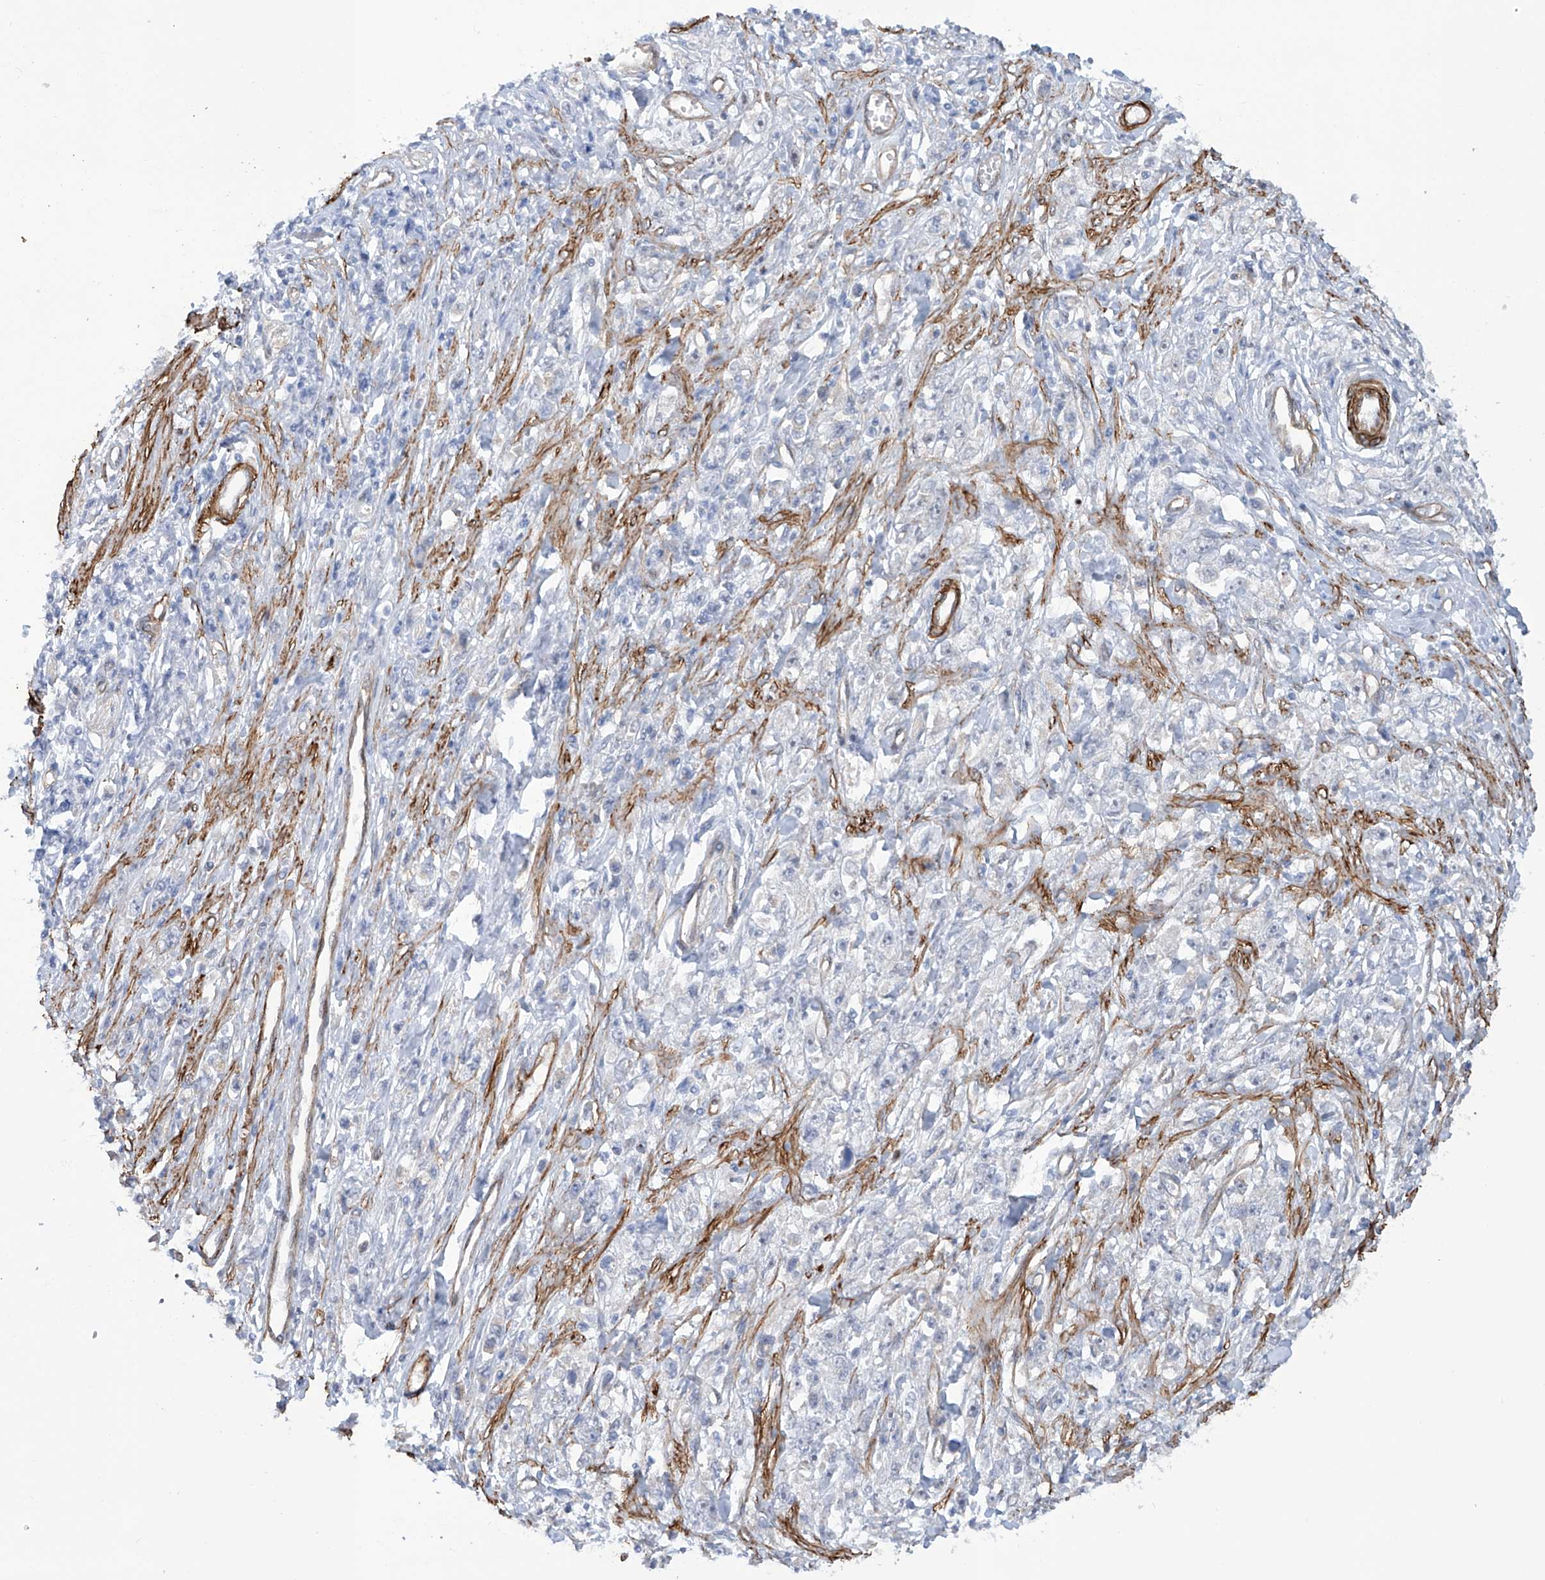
{"staining": {"intensity": "negative", "quantity": "none", "location": "none"}, "tissue": "stomach cancer", "cell_type": "Tumor cells", "image_type": "cancer", "snomed": [{"axis": "morphology", "description": "Adenocarcinoma, NOS"}, {"axis": "topography", "description": "Stomach"}], "caption": "IHC photomicrograph of neoplastic tissue: stomach cancer stained with DAB (3,3'-diaminobenzidine) exhibits no significant protein expression in tumor cells.", "gene": "ZNF490", "patient": {"sex": "female", "age": 59}}